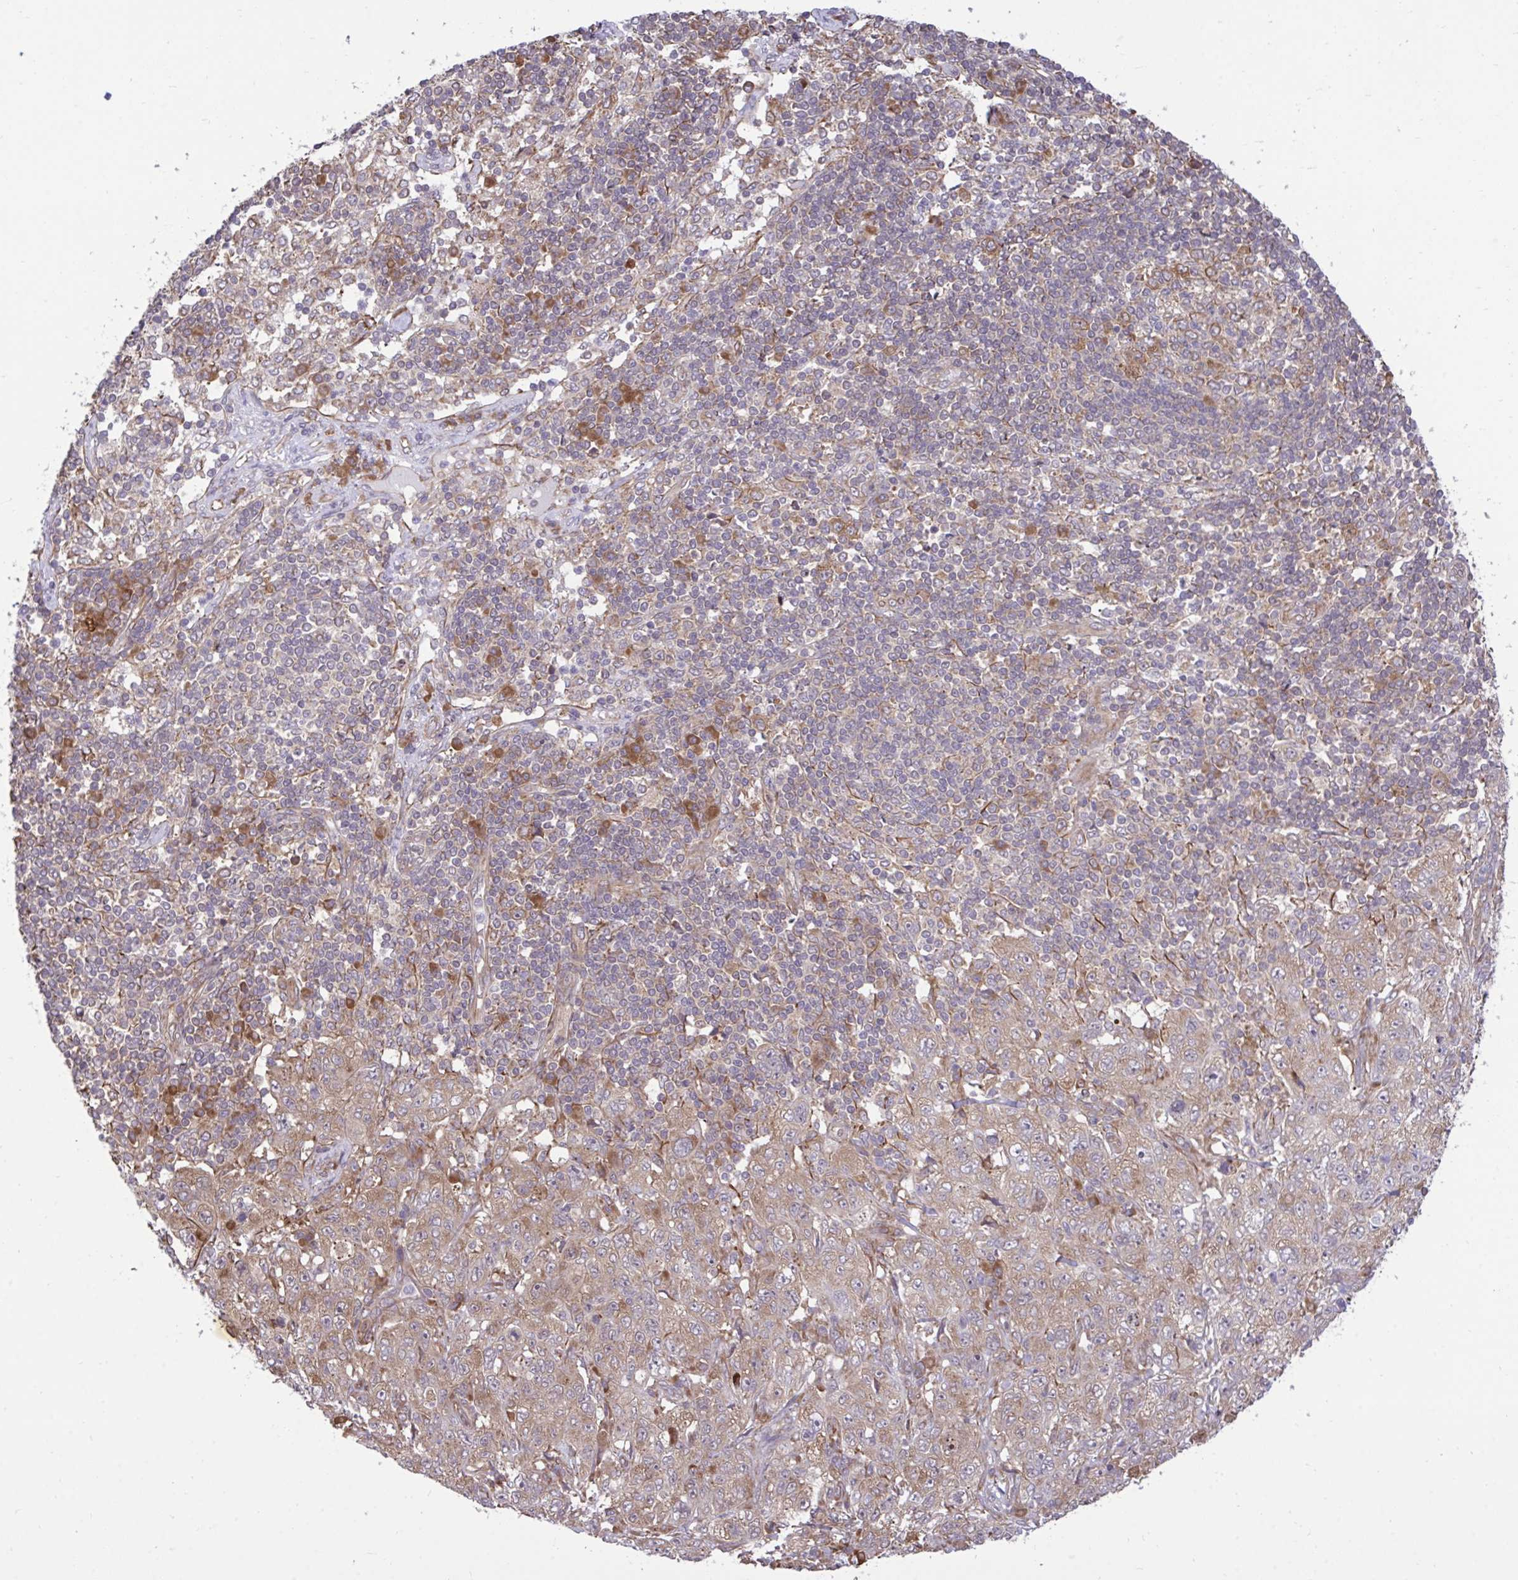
{"staining": {"intensity": "moderate", "quantity": ">75%", "location": "cytoplasmic/membranous"}, "tissue": "pancreatic cancer", "cell_type": "Tumor cells", "image_type": "cancer", "snomed": [{"axis": "morphology", "description": "Adenocarcinoma, NOS"}, {"axis": "topography", "description": "Pancreas"}], "caption": "About >75% of tumor cells in pancreatic cancer (adenocarcinoma) exhibit moderate cytoplasmic/membranous protein positivity as visualized by brown immunohistochemical staining.", "gene": "RPS15", "patient": {"sex": "male", "age": 68}}